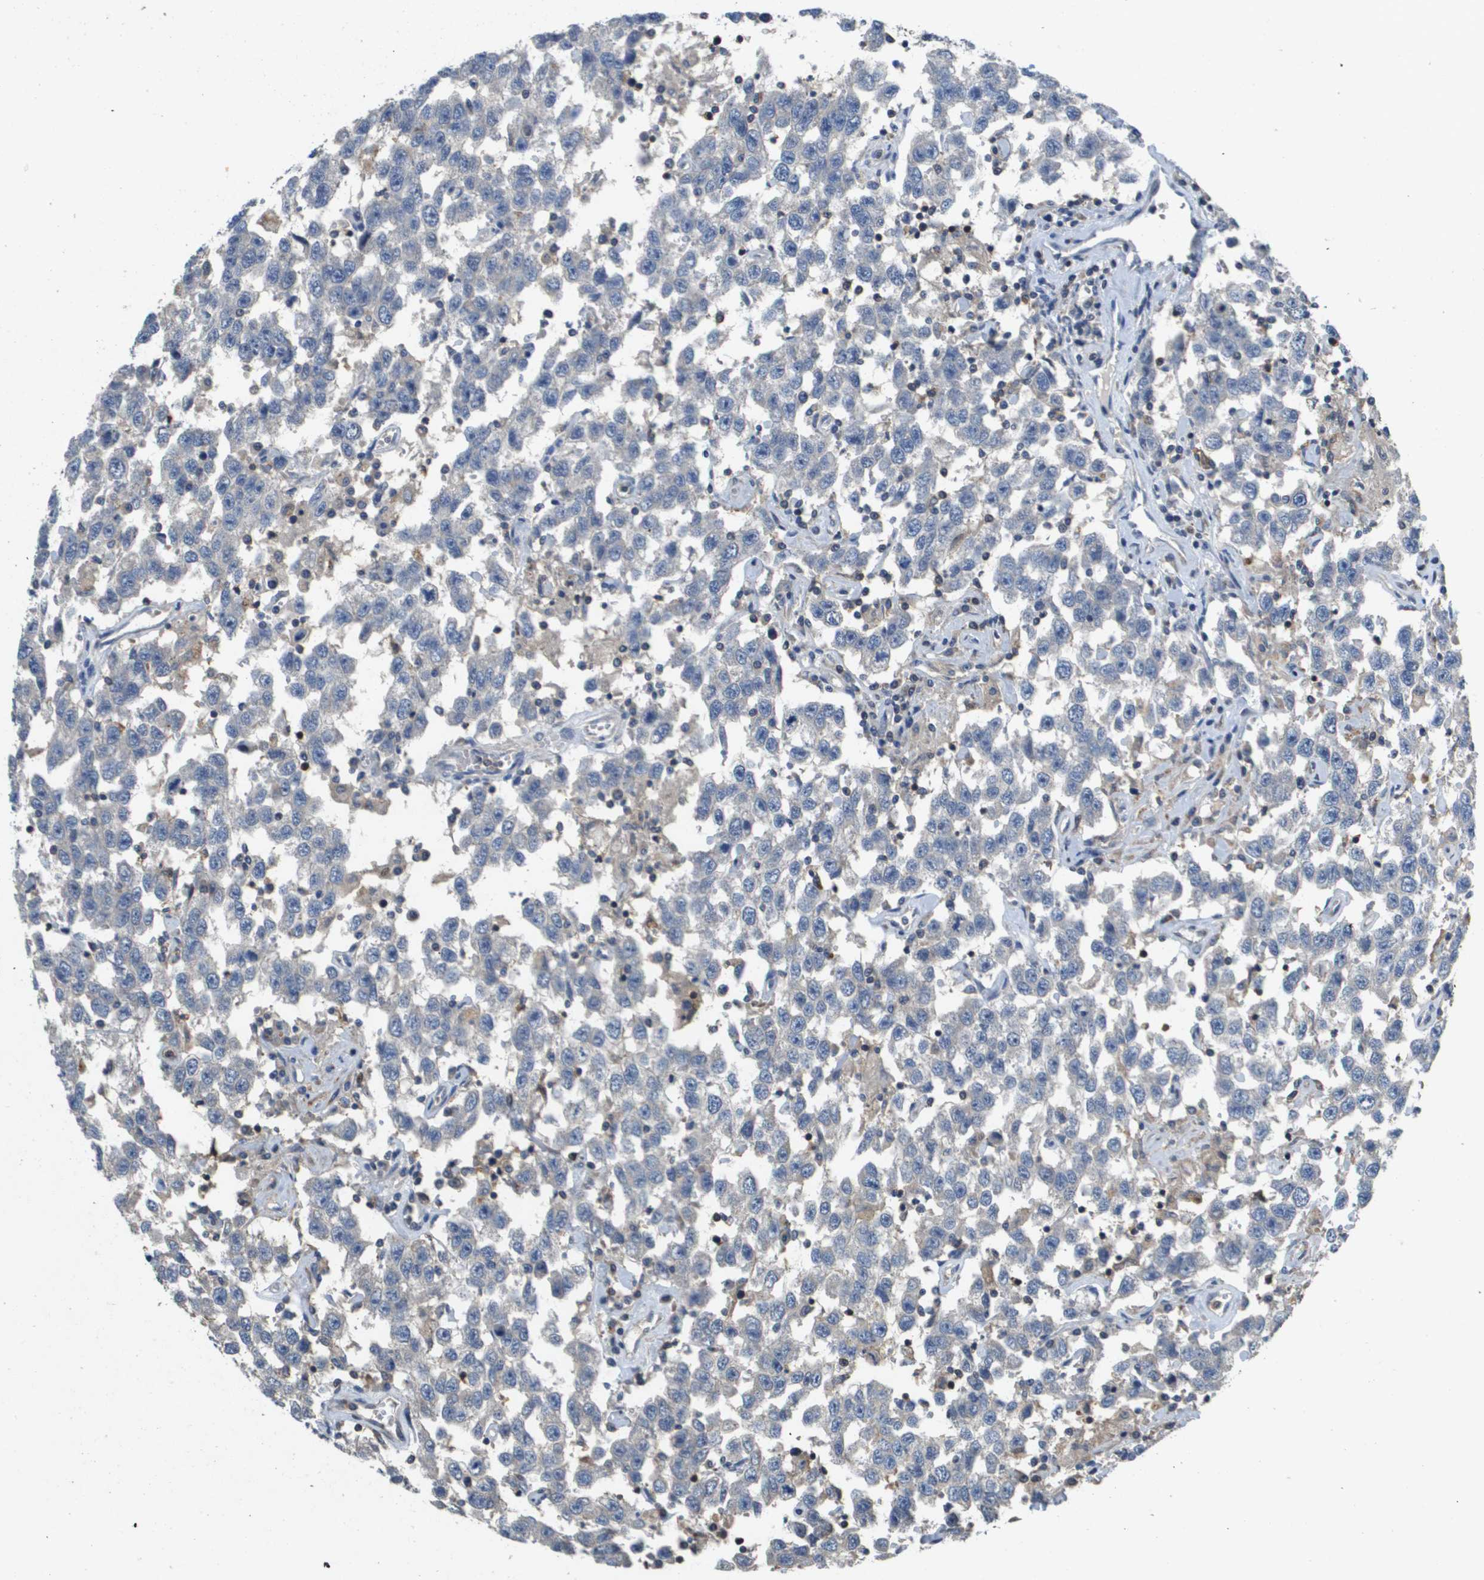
{"staining": {"intensity": "negative", "quantity": "none", "location": "none"}, "tissue": "testis cancer", "cell_type": "Tumor cells", "image_type": "cancer", "snomed": [{"axis": "morphology", "description": "Seminoma, NOS"}, {"axis": "topography", "description": "Testis"}], "caption": "This histopathology image is of testis cancer stained with immunohistochemistry (IHC) to label a protein in brown with the nuclei are counter-stained blue. There is no expression in tumor cells.", "gene": "SCN4B", "patient": {"sex": "male", "age": 41}}